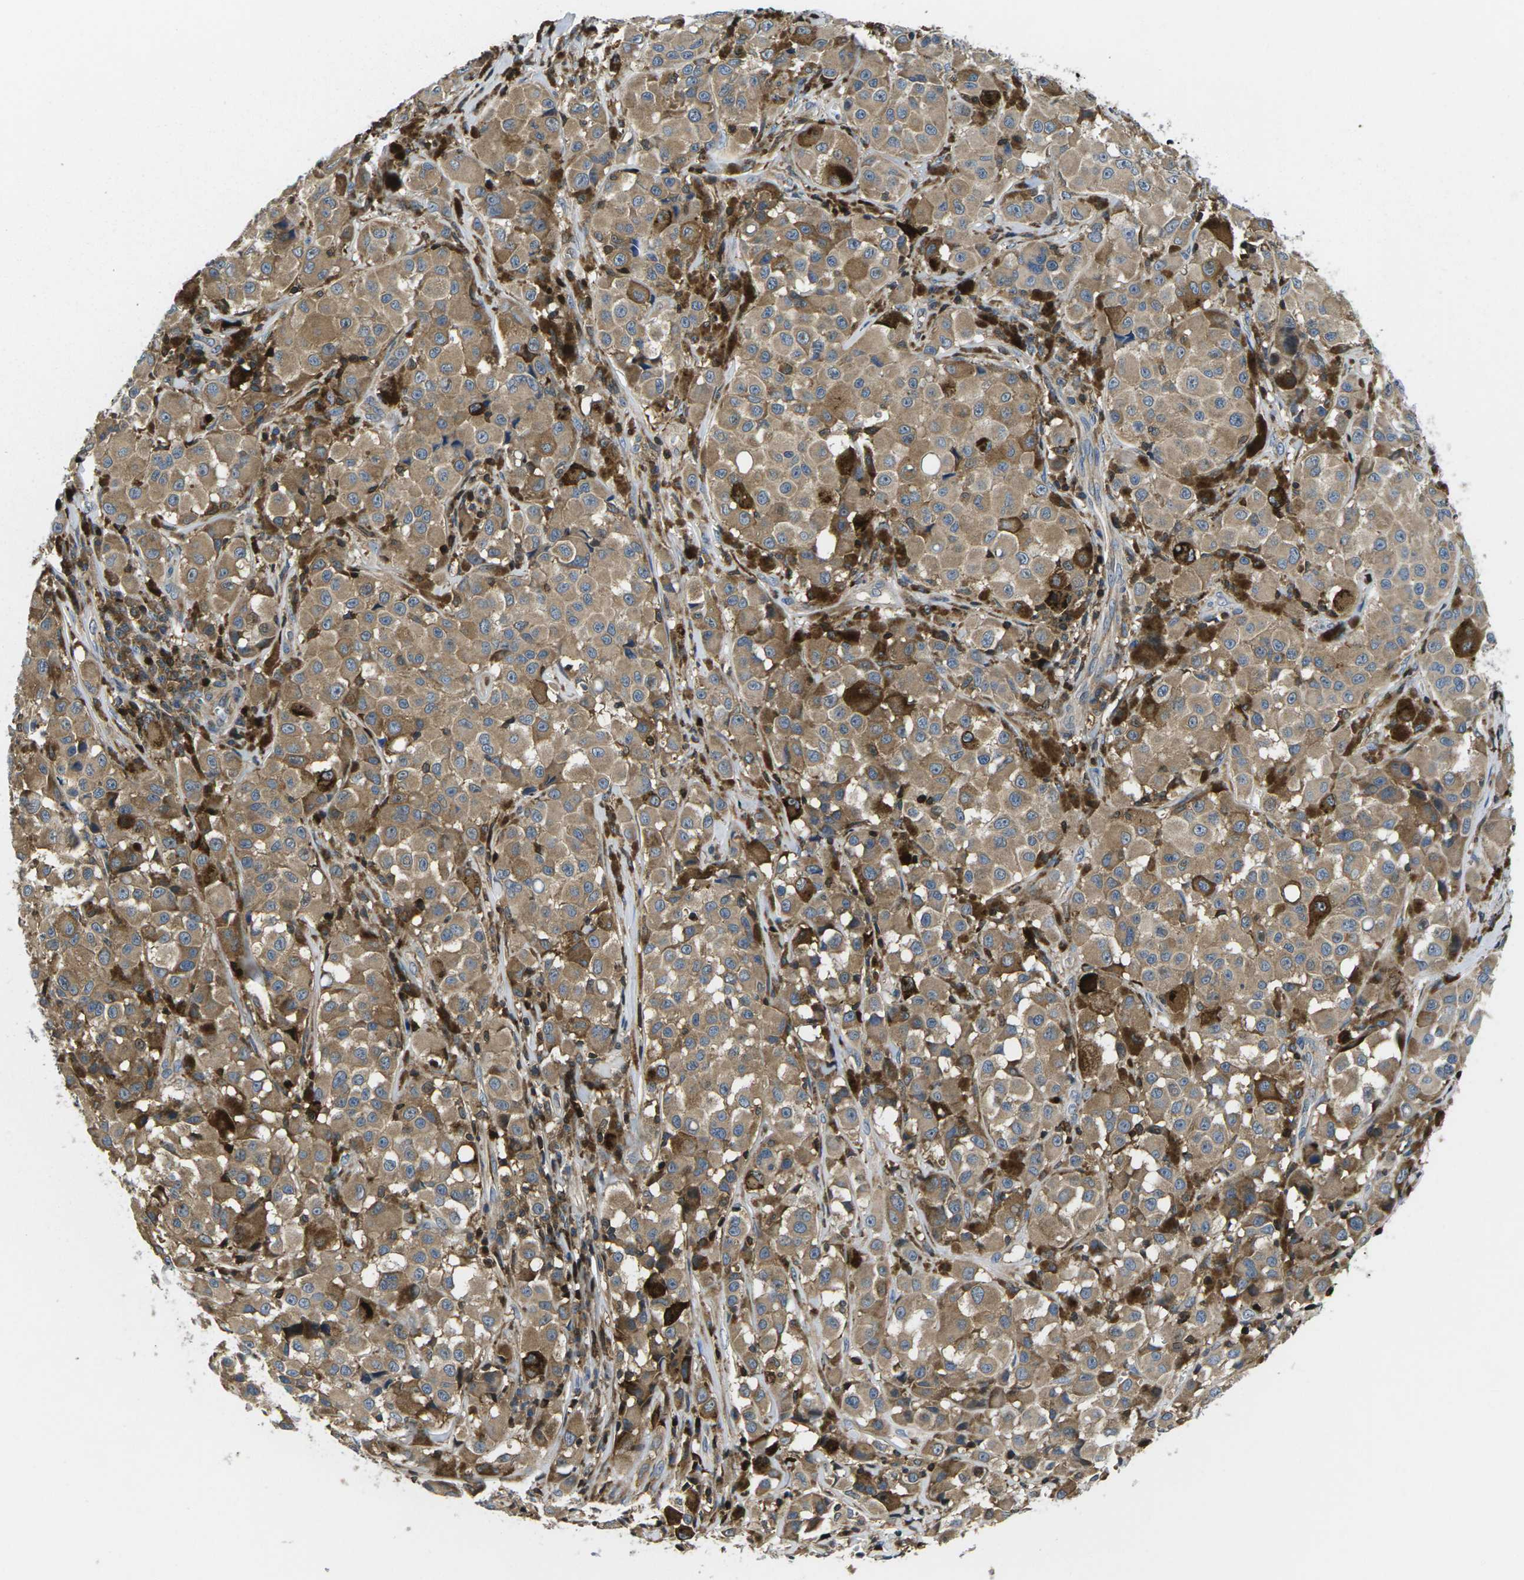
{"staining": {"intensity": "moderate", "quantity": ">75%", "location": "cytoplasmic/membranous"}, "tissue": "melanoma", "cell_type": "Tumor cells", "image_type": "cancer", "snomed": [{"axis": "morphology", "description": "Malignant melanoma, NOS"}, {"axis": "topography", "description": "Skin"}], "caption": "Tumor cells show medium levels of moderate cytoplasmic/membranous expression in about >75% of cells in human melanoma.", "gene": "PLCE1", "patient": {"sex": "male", "age": 84}}